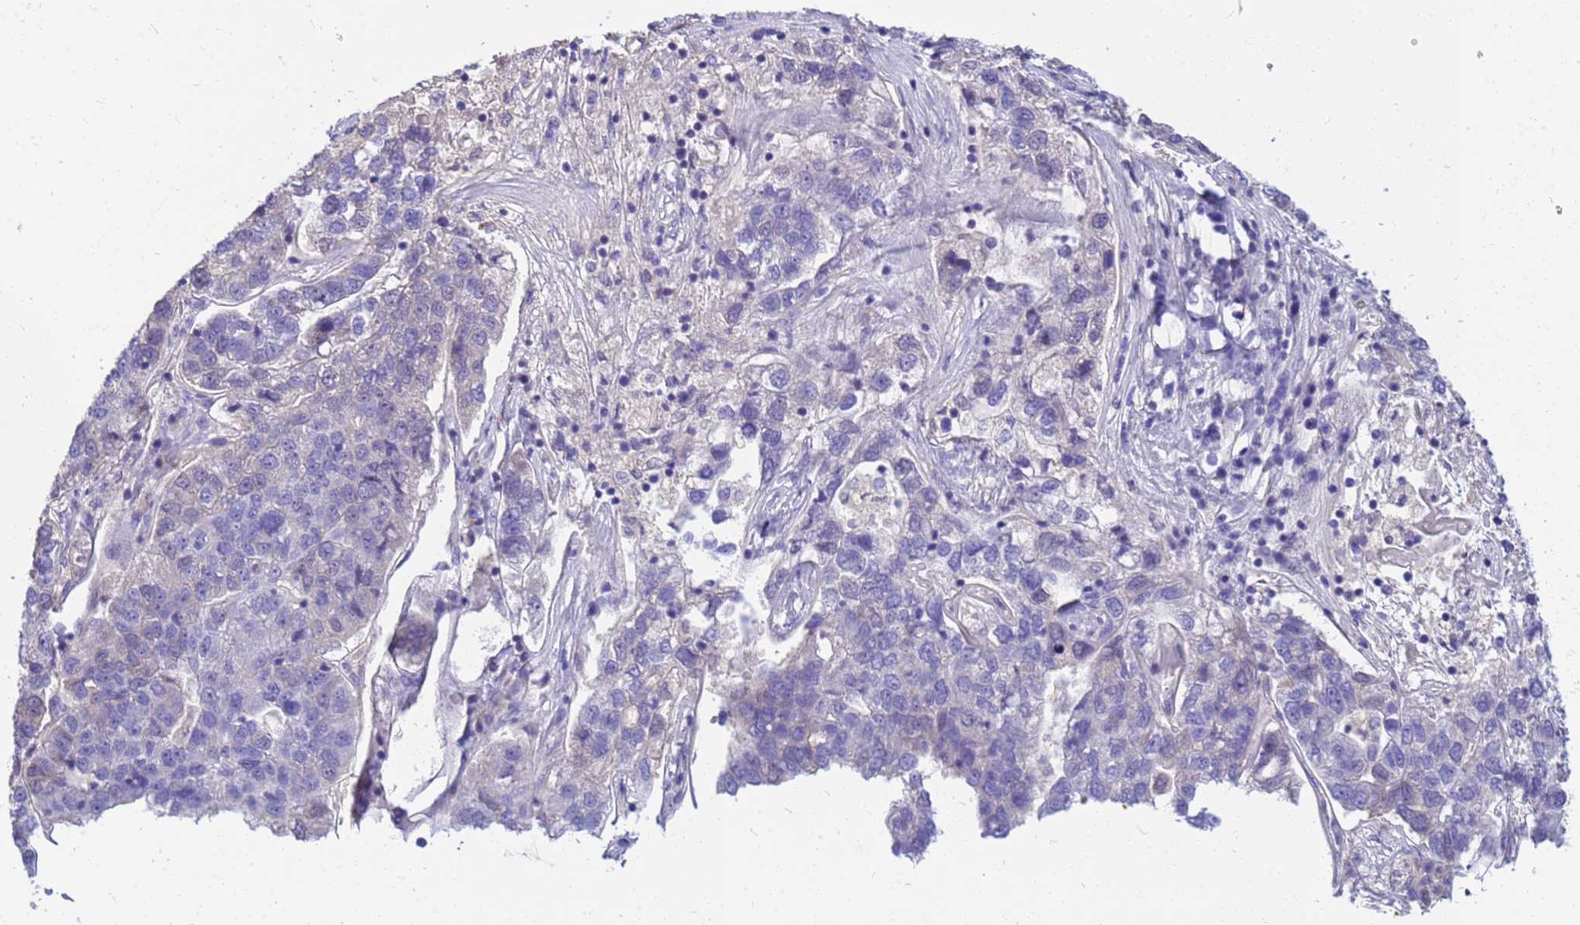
{"staining": {"intensity": "negative", "quantity": "none", "location": "none"}, "tissue": "pancreatic cancer", "cell_type": "Tumor cells", "image_type": "cancer", "snomed": [{"axis": "morphology", "description": "Adenocarcinoma, NOS"}, {"axis": "topography", "description": "Pancreas"}], "caption": "This is a histopathology image of IHC staining of adenocarcinoma (pancreatic), which shows no staining in tumor cells.", "gene": "DPRX", "patient": {"sex": "female", "age": 61}}